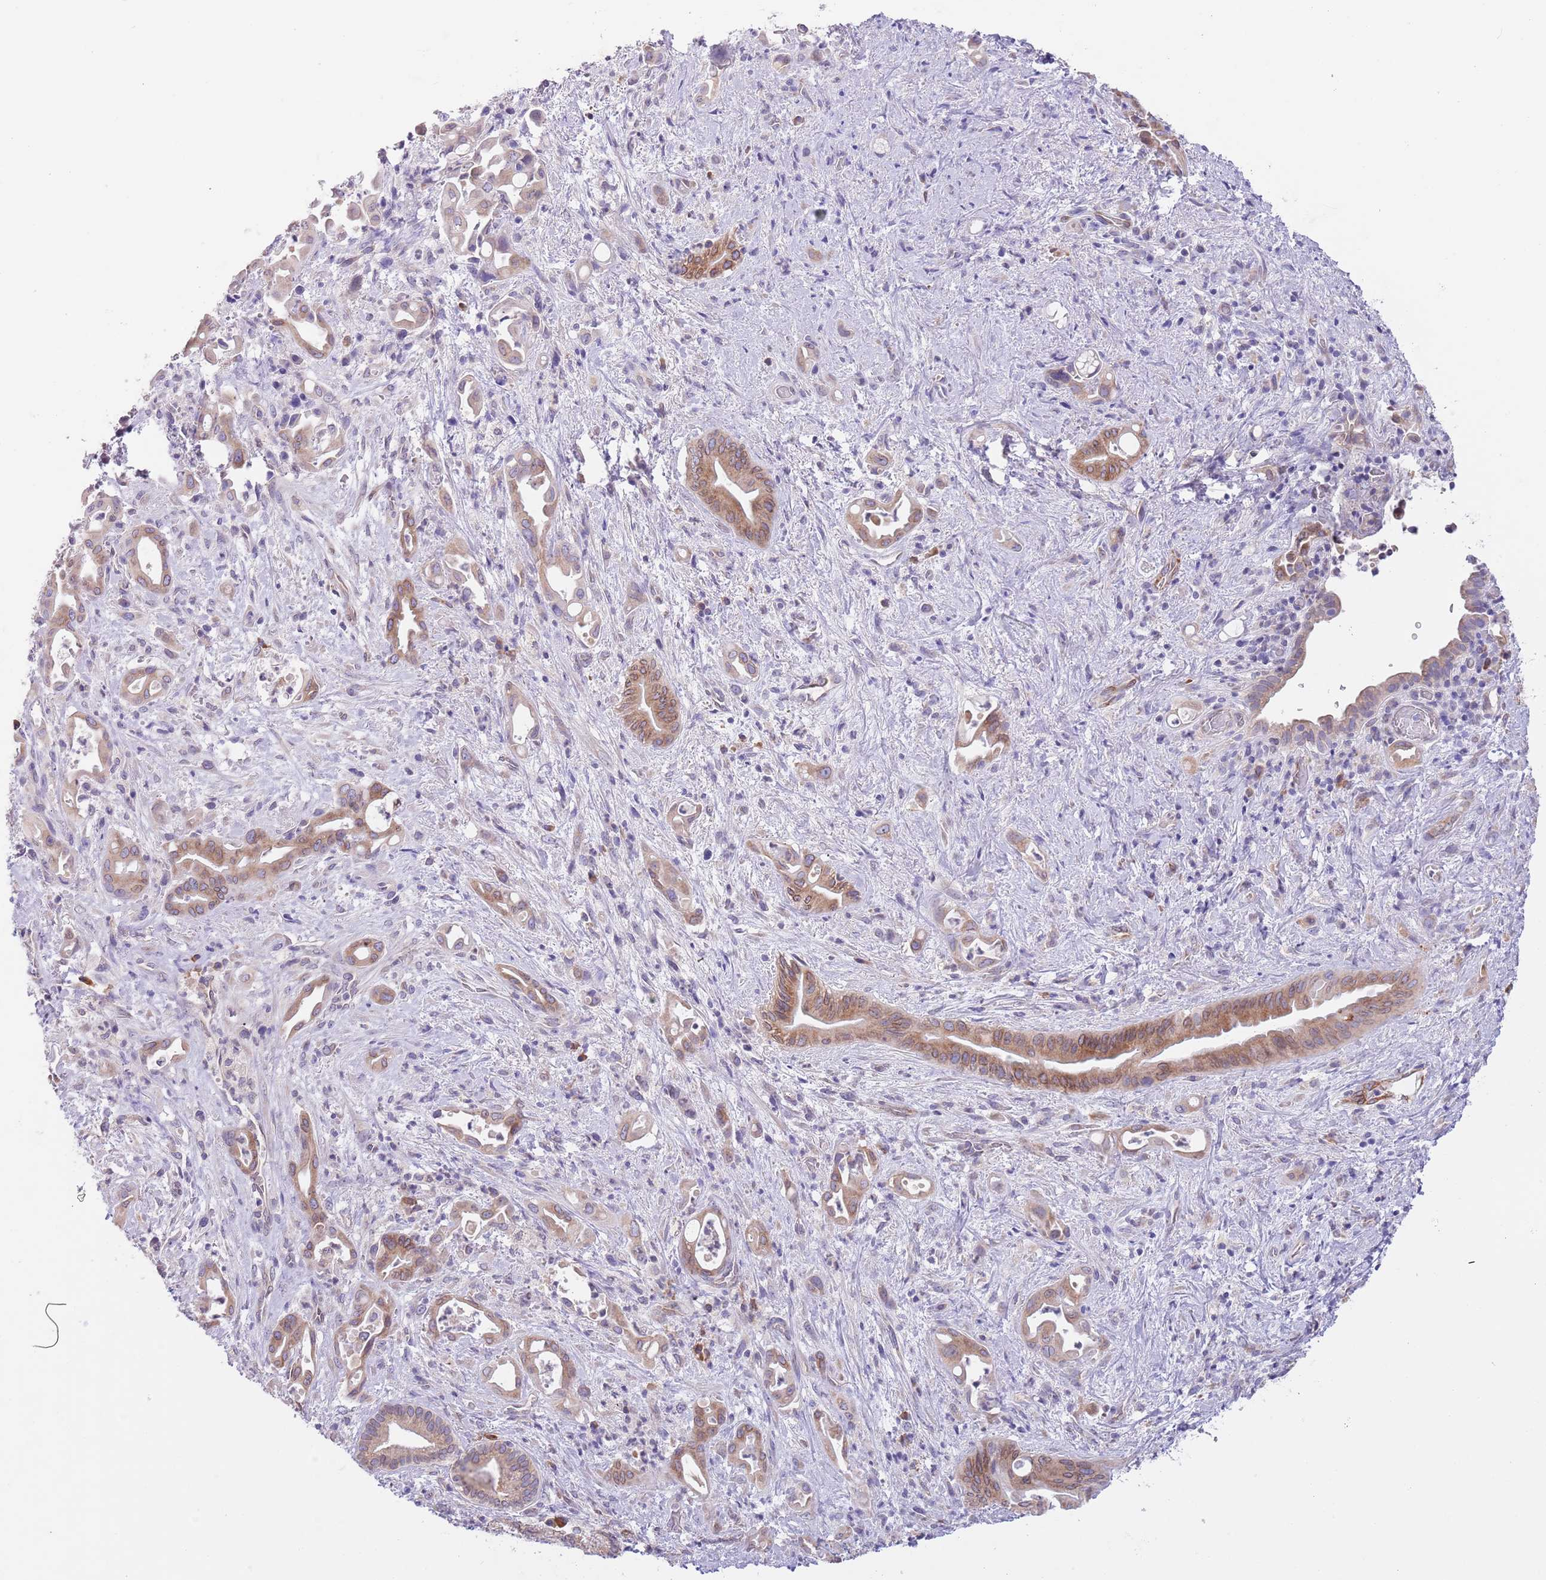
{"staining": {"intensity": "moderate", "quantity": ">75%", "location": "cytoplasmic/membranous"}, "tissue": "liver cancer", "cell_type": "Tumor cells", "image_type": "cancer", "snomed": [{"axis": "morphology", "description": "Cholangiocarcinoma"}, {"axis": "topography", "description": "Liver"}], "caption": "Liver cholangiocarcinoma stained for a protein shows moderate cytoplasmic/membranous positivity in tumor cells.", "gene": "EBPL", "patient": {"sex": "female", "age": 68}}